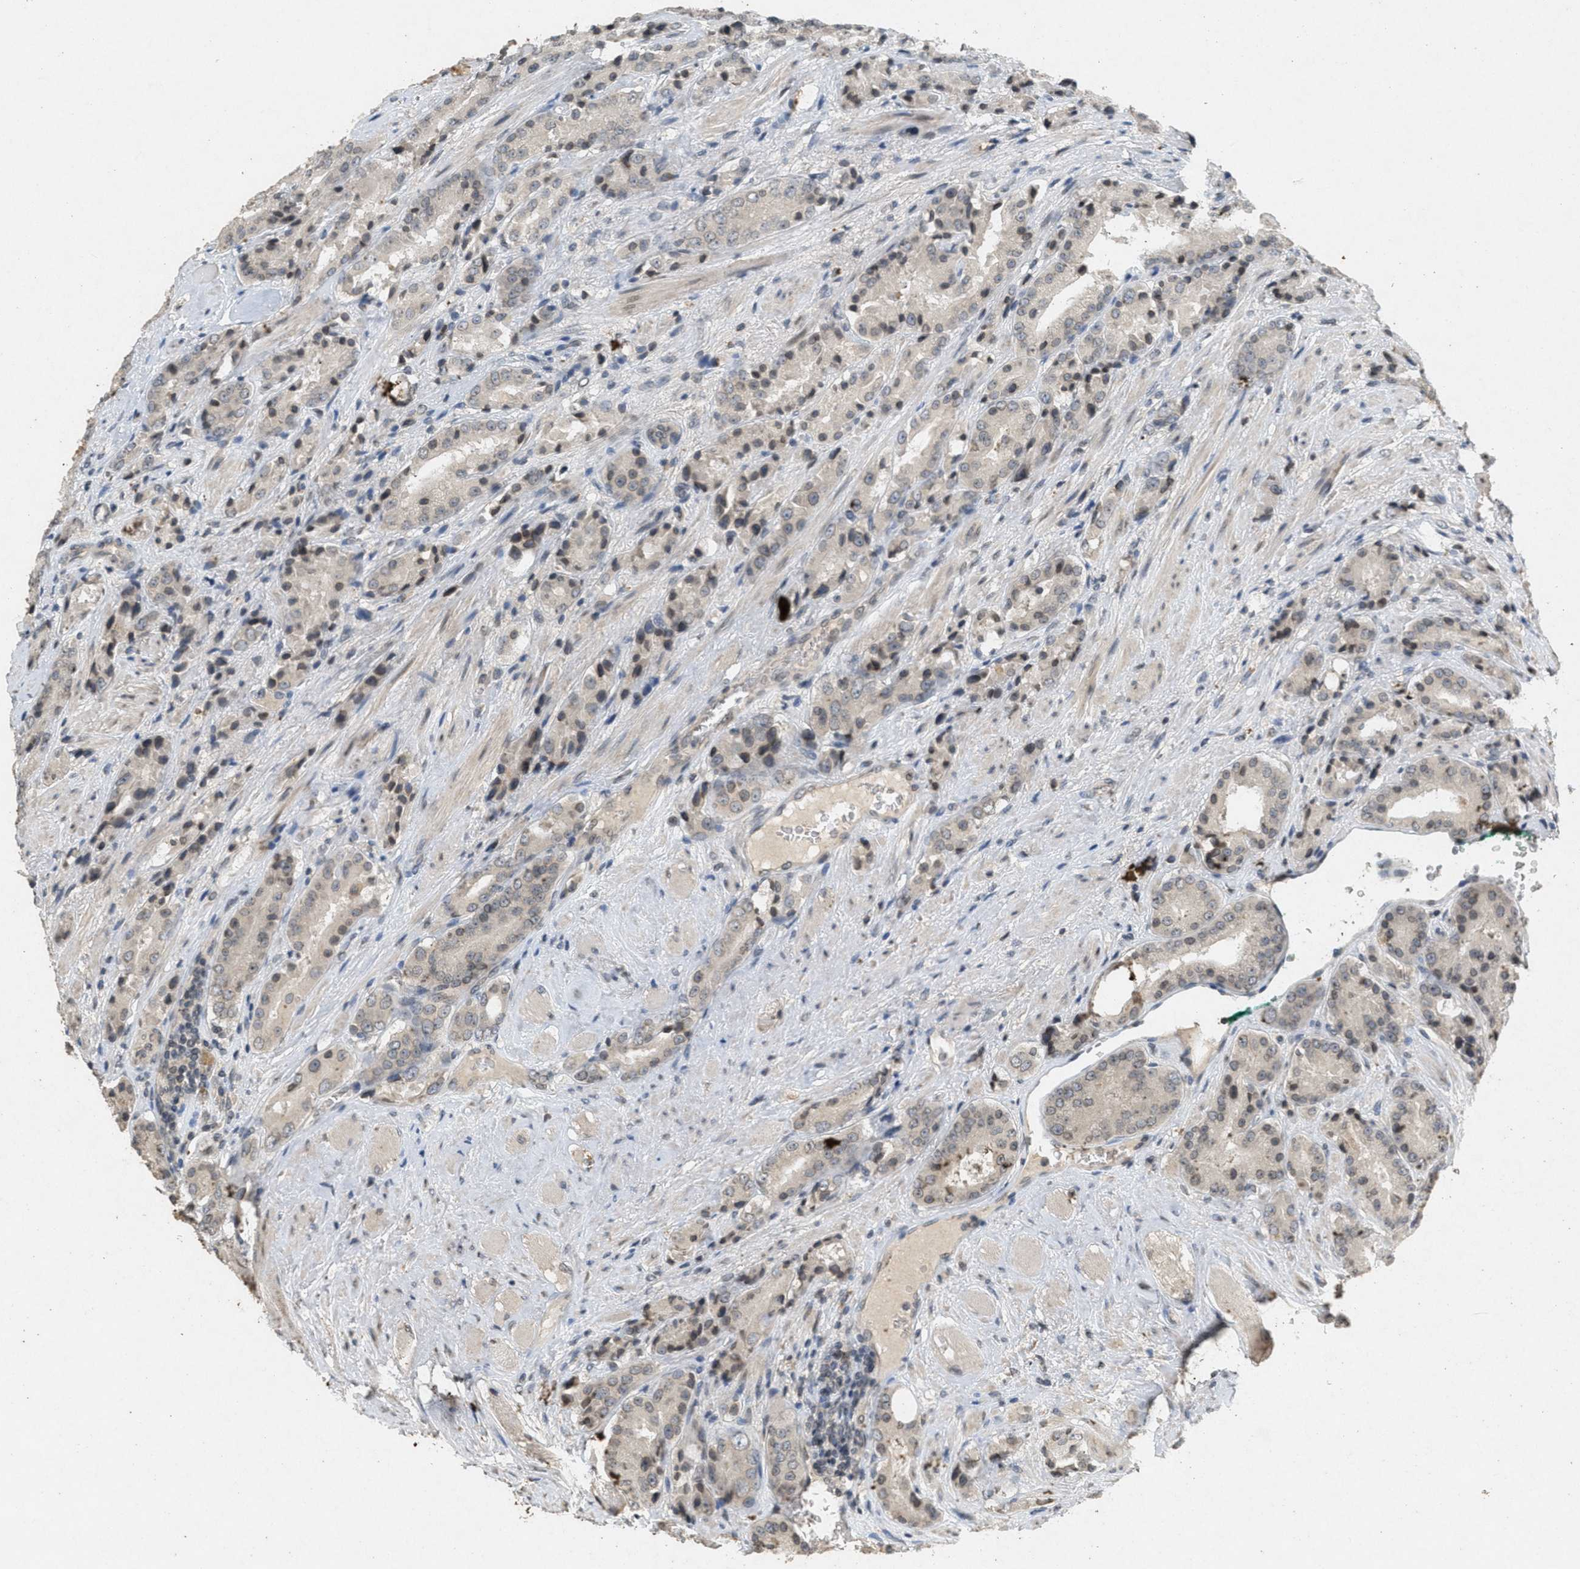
{"staining": {"intensity": "moderate", "quantity": "<25%", "location": "nuclear"}, "tissue": "prostate cancer", "cell_type": "Tumor cells", "image_type": "cancer", "snomed": [{"axis": "morphology", "description": "Adenocarcinoma, High grade"}, {"axis": "topography", "description": "Prostate"}], "caption": "A low amount of moderate nuclear expression is seen in about <25% of tumor cells in prostate cancer (high-grade adenocarcinoma) tissue. The protein of interest is stained brown, and the nuclei are stained in blue (DAB (3,3'-diaminobenzidine) IHC with brightfield microscopy, high magnification).", "gene": "ABHD6", "patient": {"sex": "male", "age": 71}}